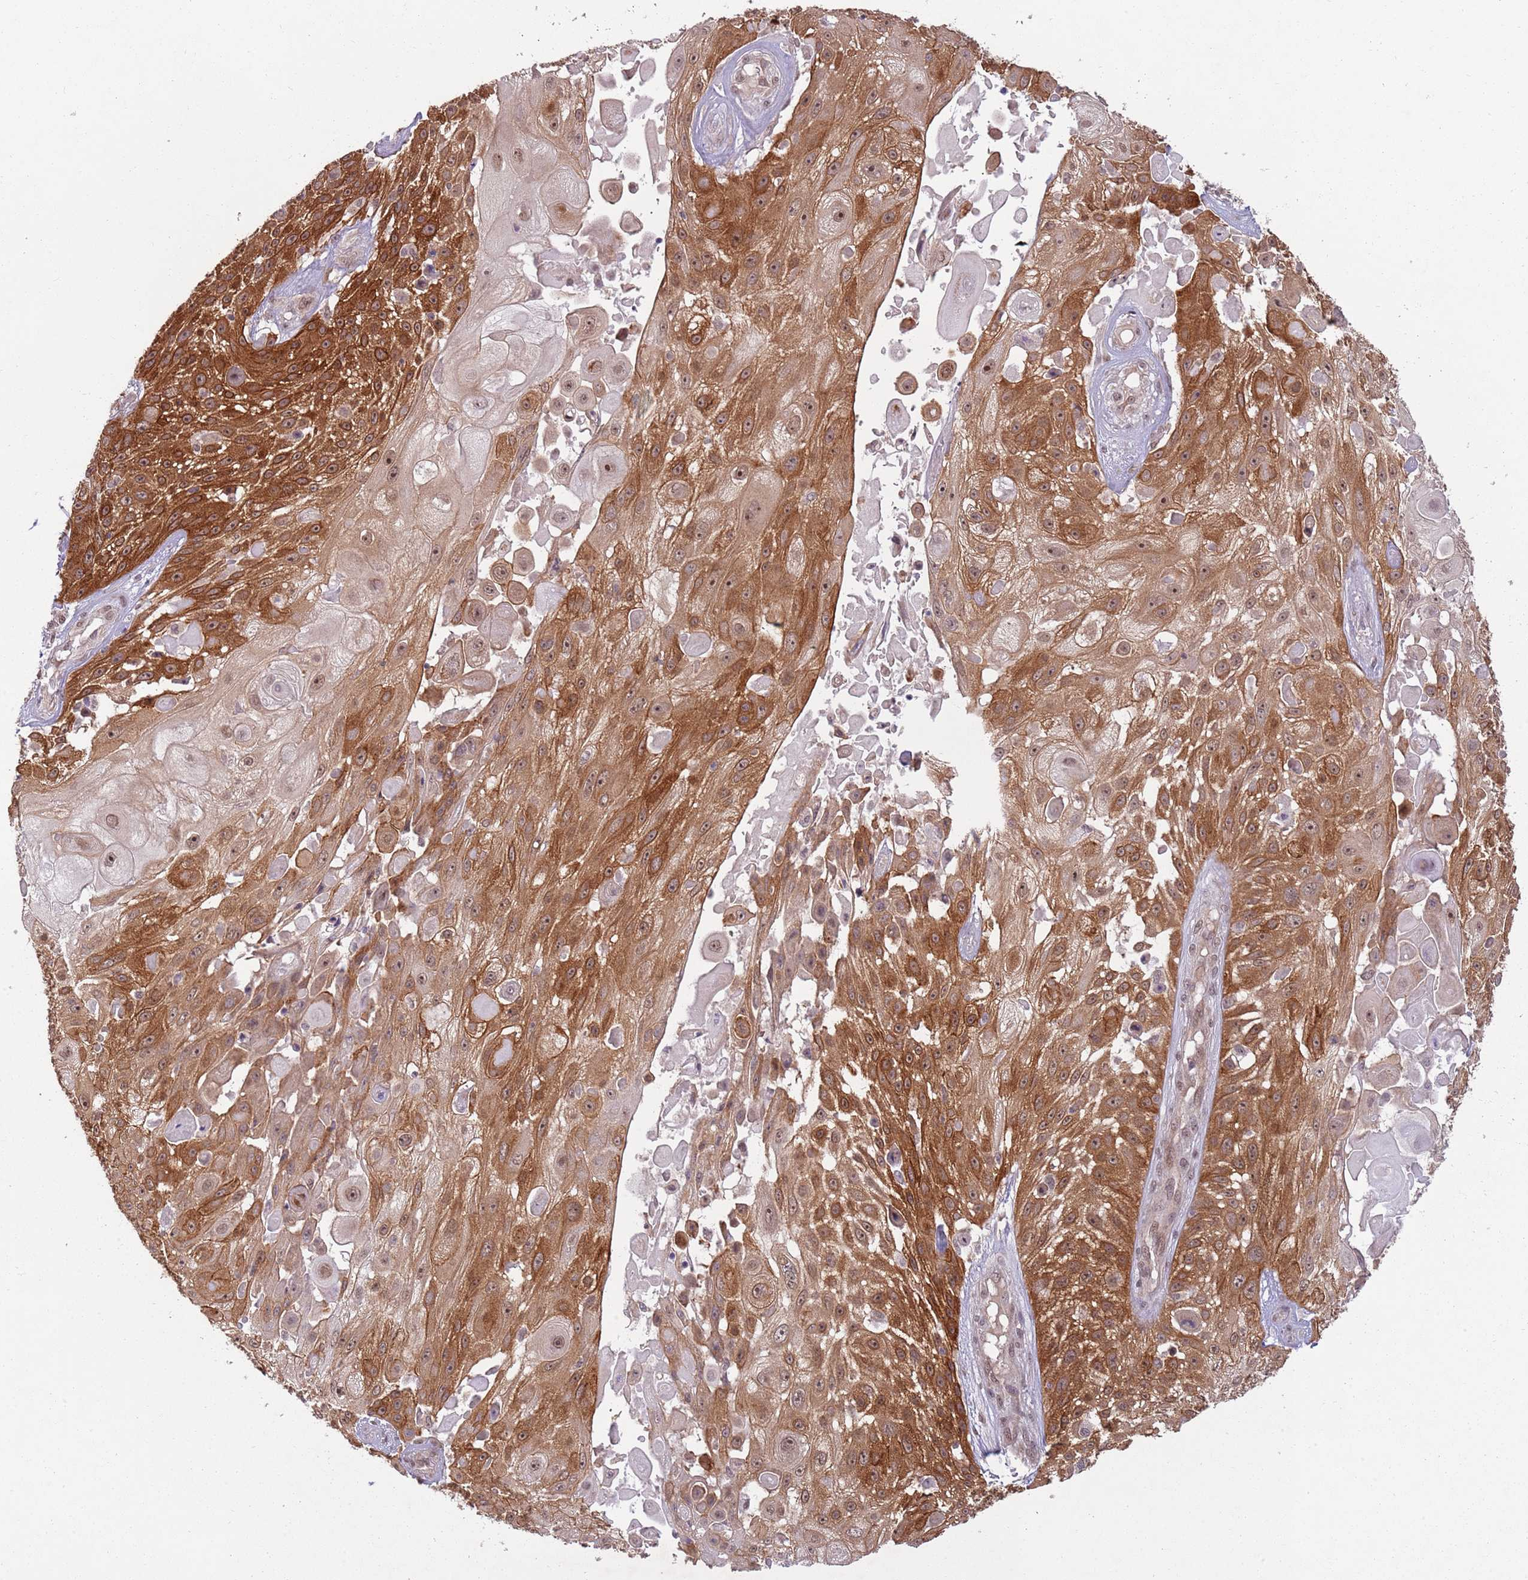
{"staining": {"intensity": "moderate", "quantity": ">75%", "location": "cytoplasmic/membranous,nuclear"}, "tissue": "skin cancer", "cell_type": "Tumor cells", "image_type": "cancer", "snomed": [{"axis": "morphology", "description": "Squamous cell carcinoma, NOS"}, {"axis": "topography", "description": "Skin"}], "caption": "Skin cancer stained with DAB (3,3'-diaminobenzidine) immunohistochemistry (IHC) displays medium levels of moderate cytoplasmic/membranous and nuclear positivity in approximately >75% of tumor cells. (Brightfield microscopy of DAB IHC at high magnification).", "gene": "FAM120AOS", "patient": {"sex": "female", "age": 86}}